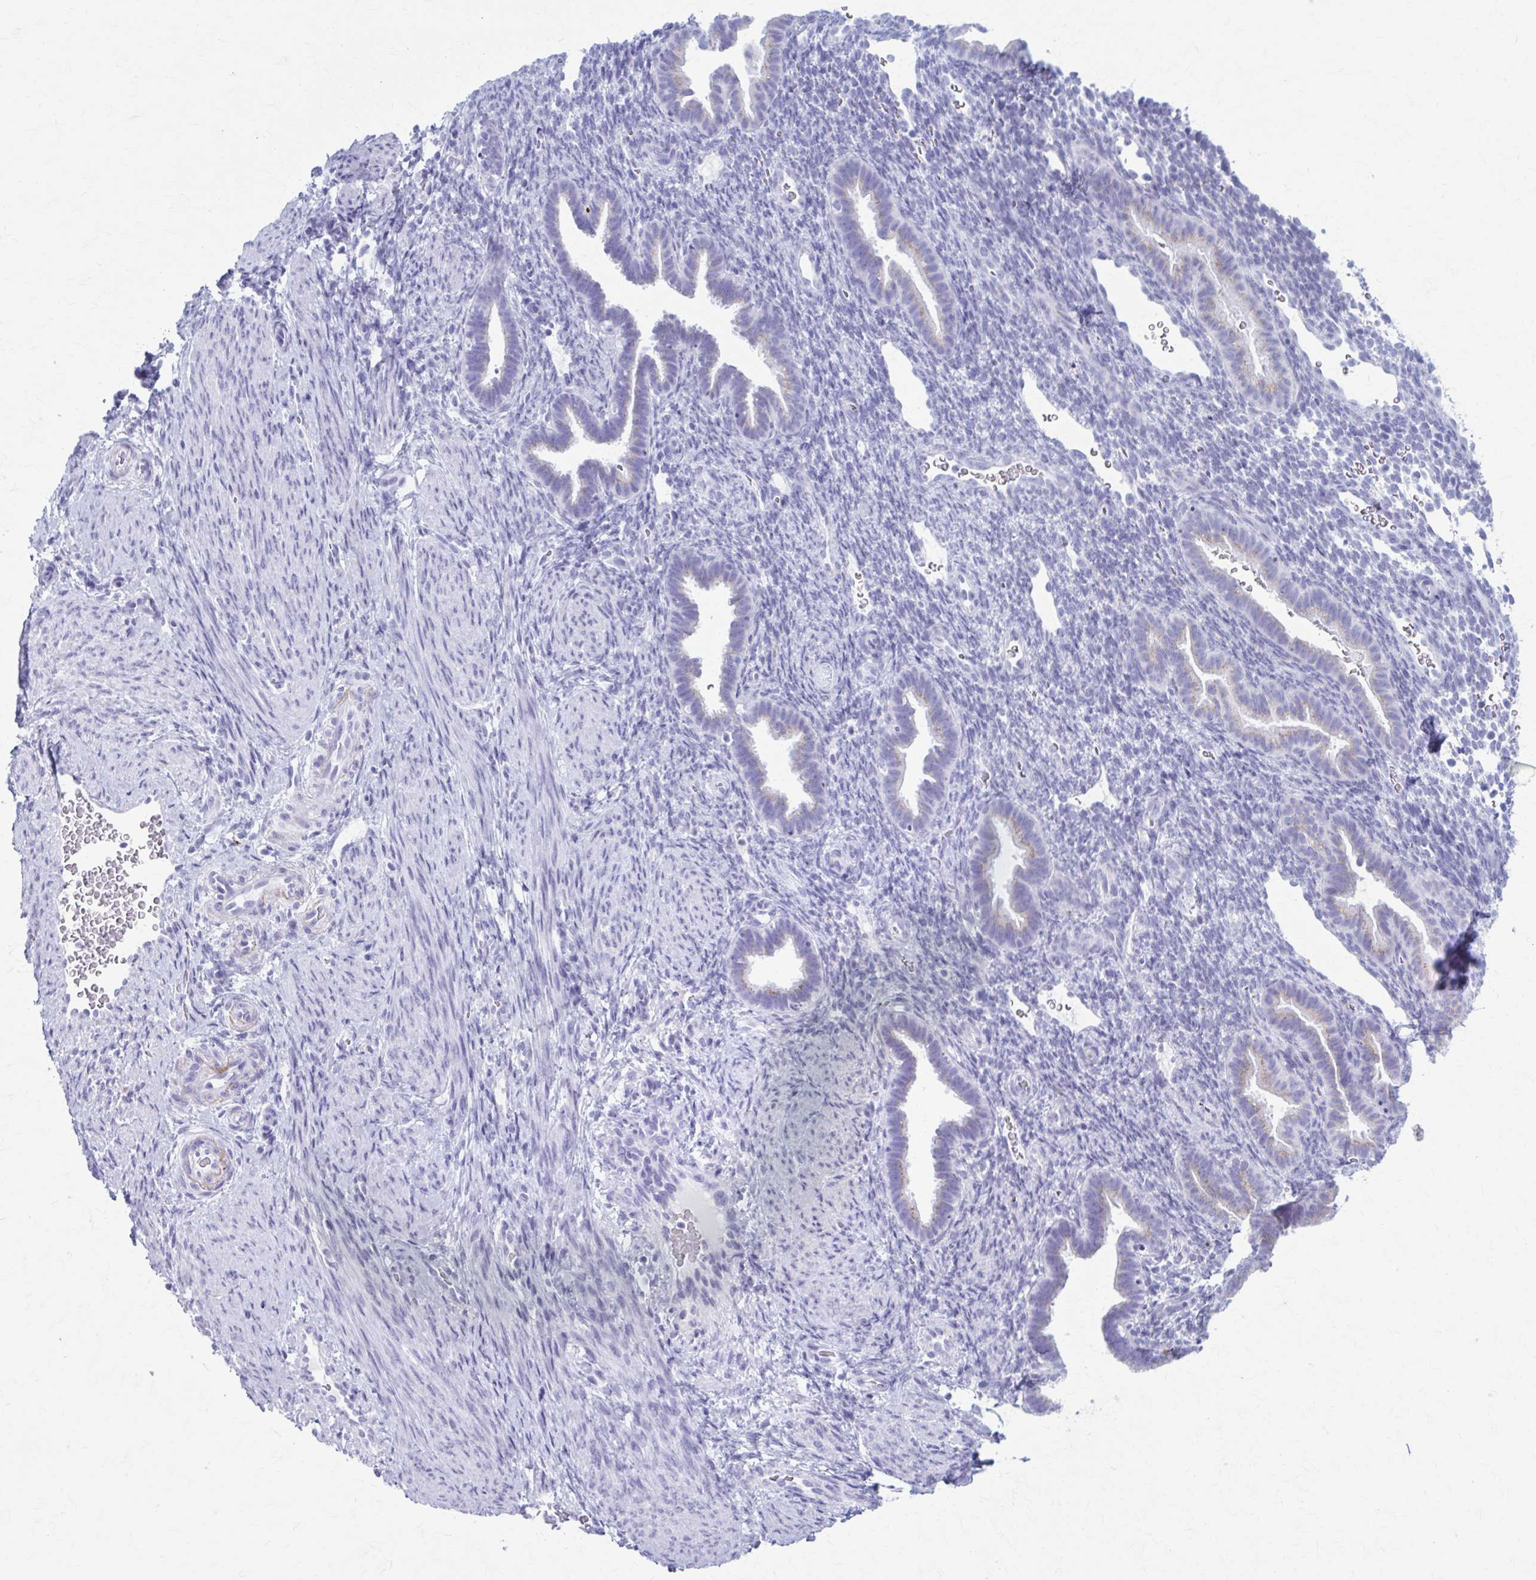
{"staining": {"intensity": "negative", "quantity": "none", "location": "none"}, "tissue": "endometrium", "cell_type": "Cells in endometrial stroma", "image_type": "normal", "snomed": [{"axis": "morphology", "description": "Normal tissue, NOS"}, {"axis": "topography", "description": "Endometrium"}], "caption": "This is an IHC image of unremarkable endometrium. There is no staining in cells in endometrial stroma.", "gene": "KCNE2", "patient": {"sex": "female", "age": 34}}